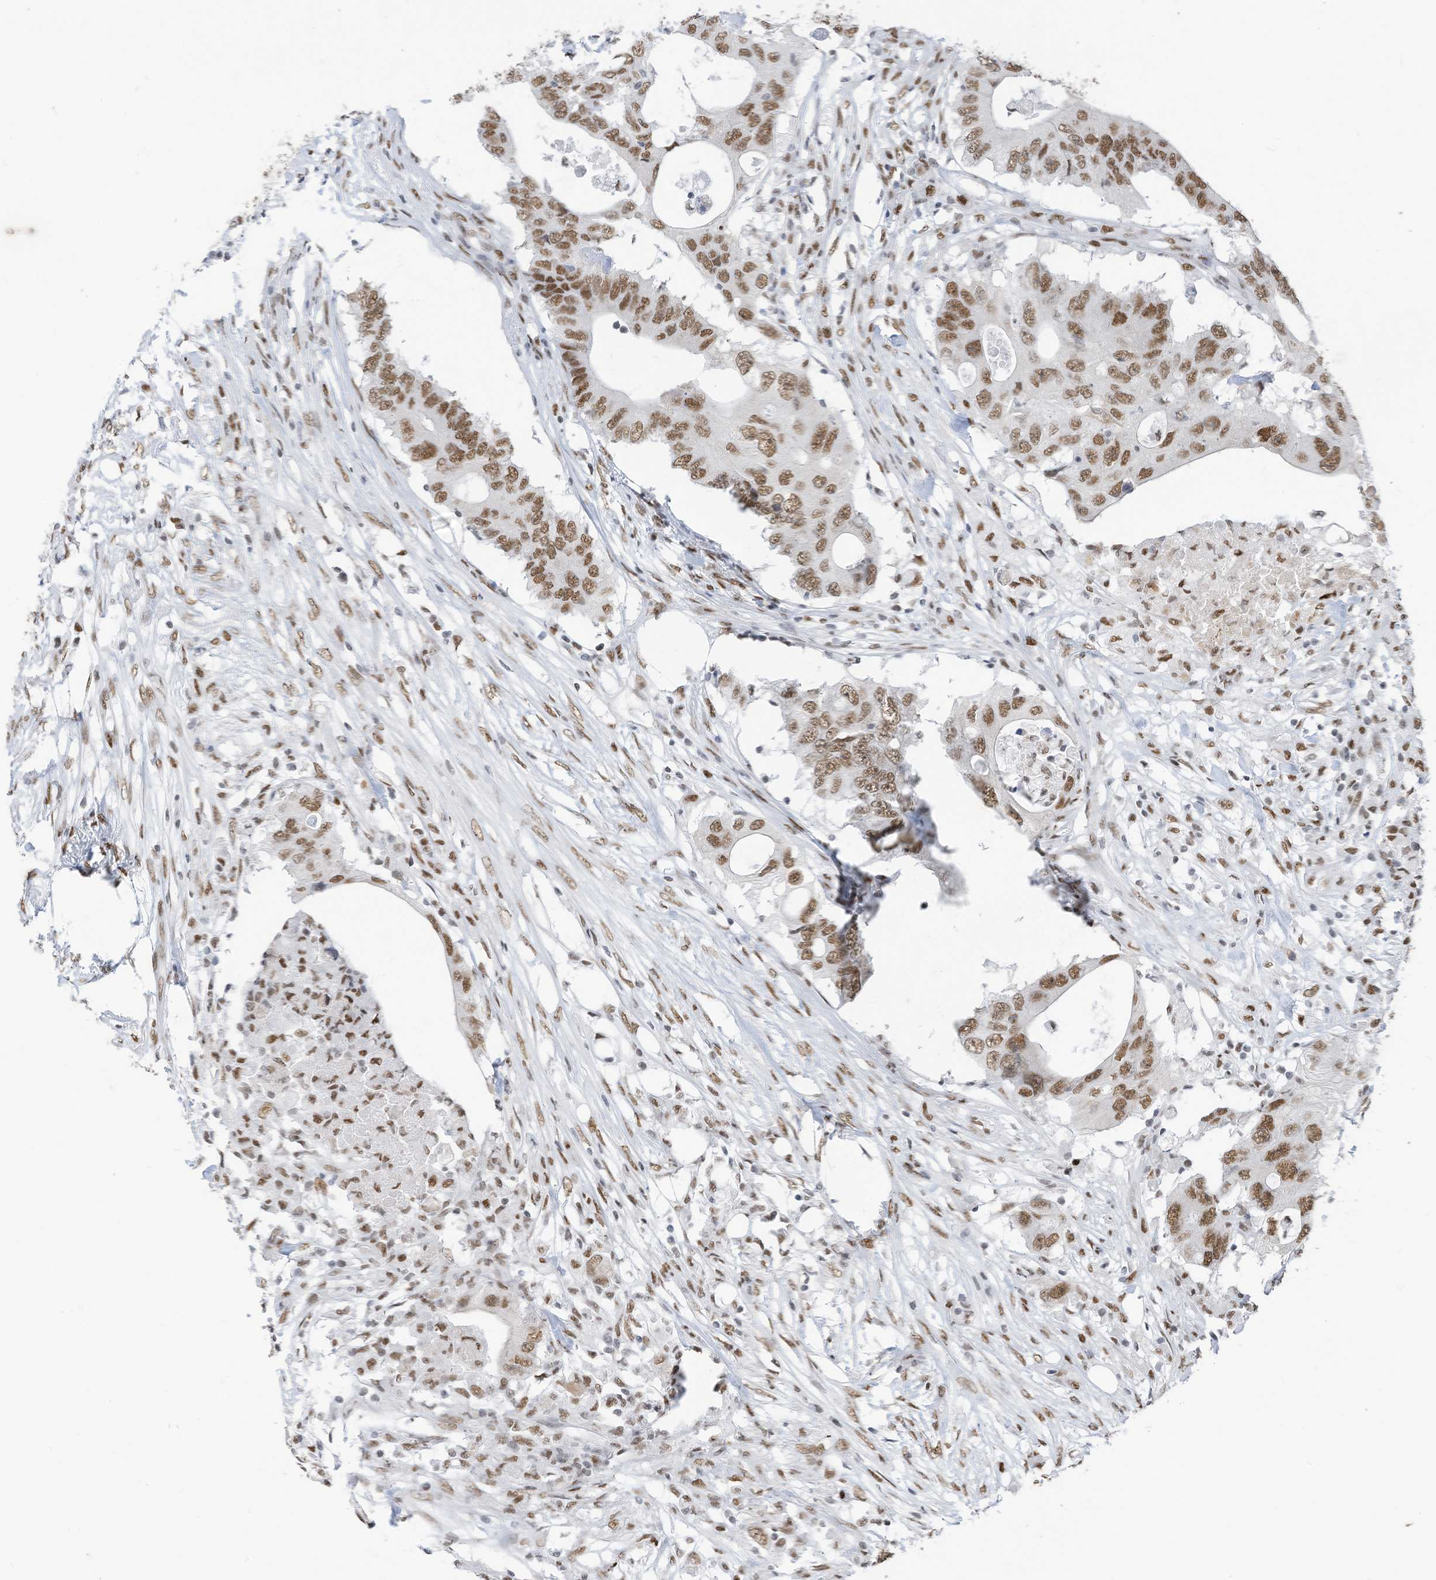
{"staining": {"intensity": "moderate", "quantity": ">75%", "location": "nuclear"}, "tissue": "colorectal cancer", "cell_type": "Tumor cells", "image_type": "cancer", "snomed": [{"axis": "morphology", "description": "Adenocarcinoma, NOS"}, {"axis": "topography", "description": "Colon"}], "caption": "This is an image of IHC staining of adenocarcinoma (colorectal), which shows moderate expression in the nuclear of tumor cells.", "gene": "KHSRP", "patient": {"sex": "male", "age": 71}}